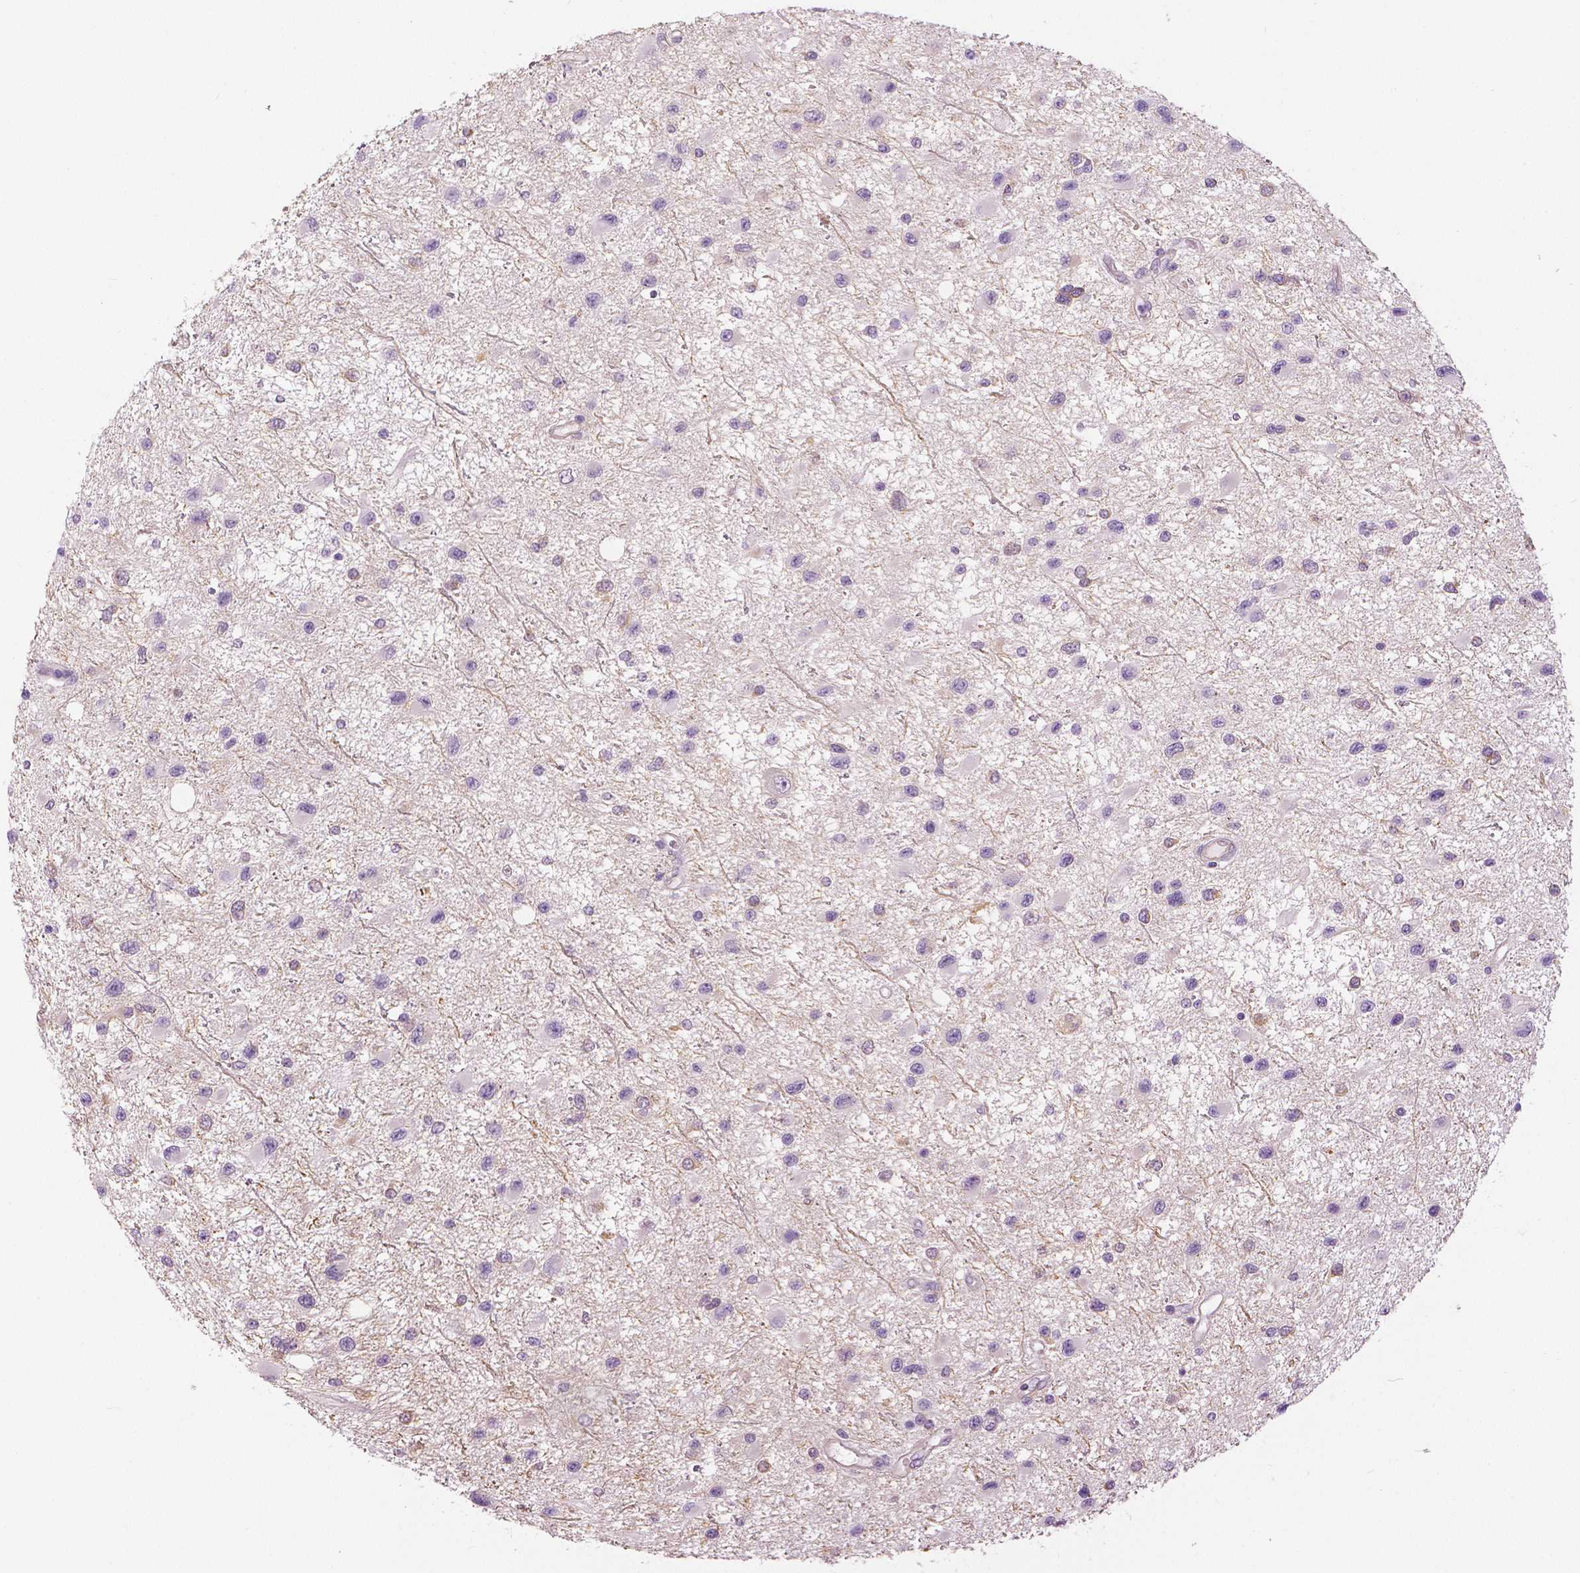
{"staining": {"intensity": "negative", "quantity": "none", "location": "none"}, "tissue": "glioma", "cell_type": "Tumor cells", "image_type": "cancer", "snomed": [{"axis": "morphology", "description": "Glioma, malignant, Low grade"}, {"axis": "topography", "description": "Brain"}], "caption": "This photomicrograph is of glioma stained with immunohistochemistry to label a protein in brown with the nuclei are counter-stained blue. There is no expression in tumor cells.", "gene": "SLC24A1", "patient": {"sex": "female", "age": 32}}